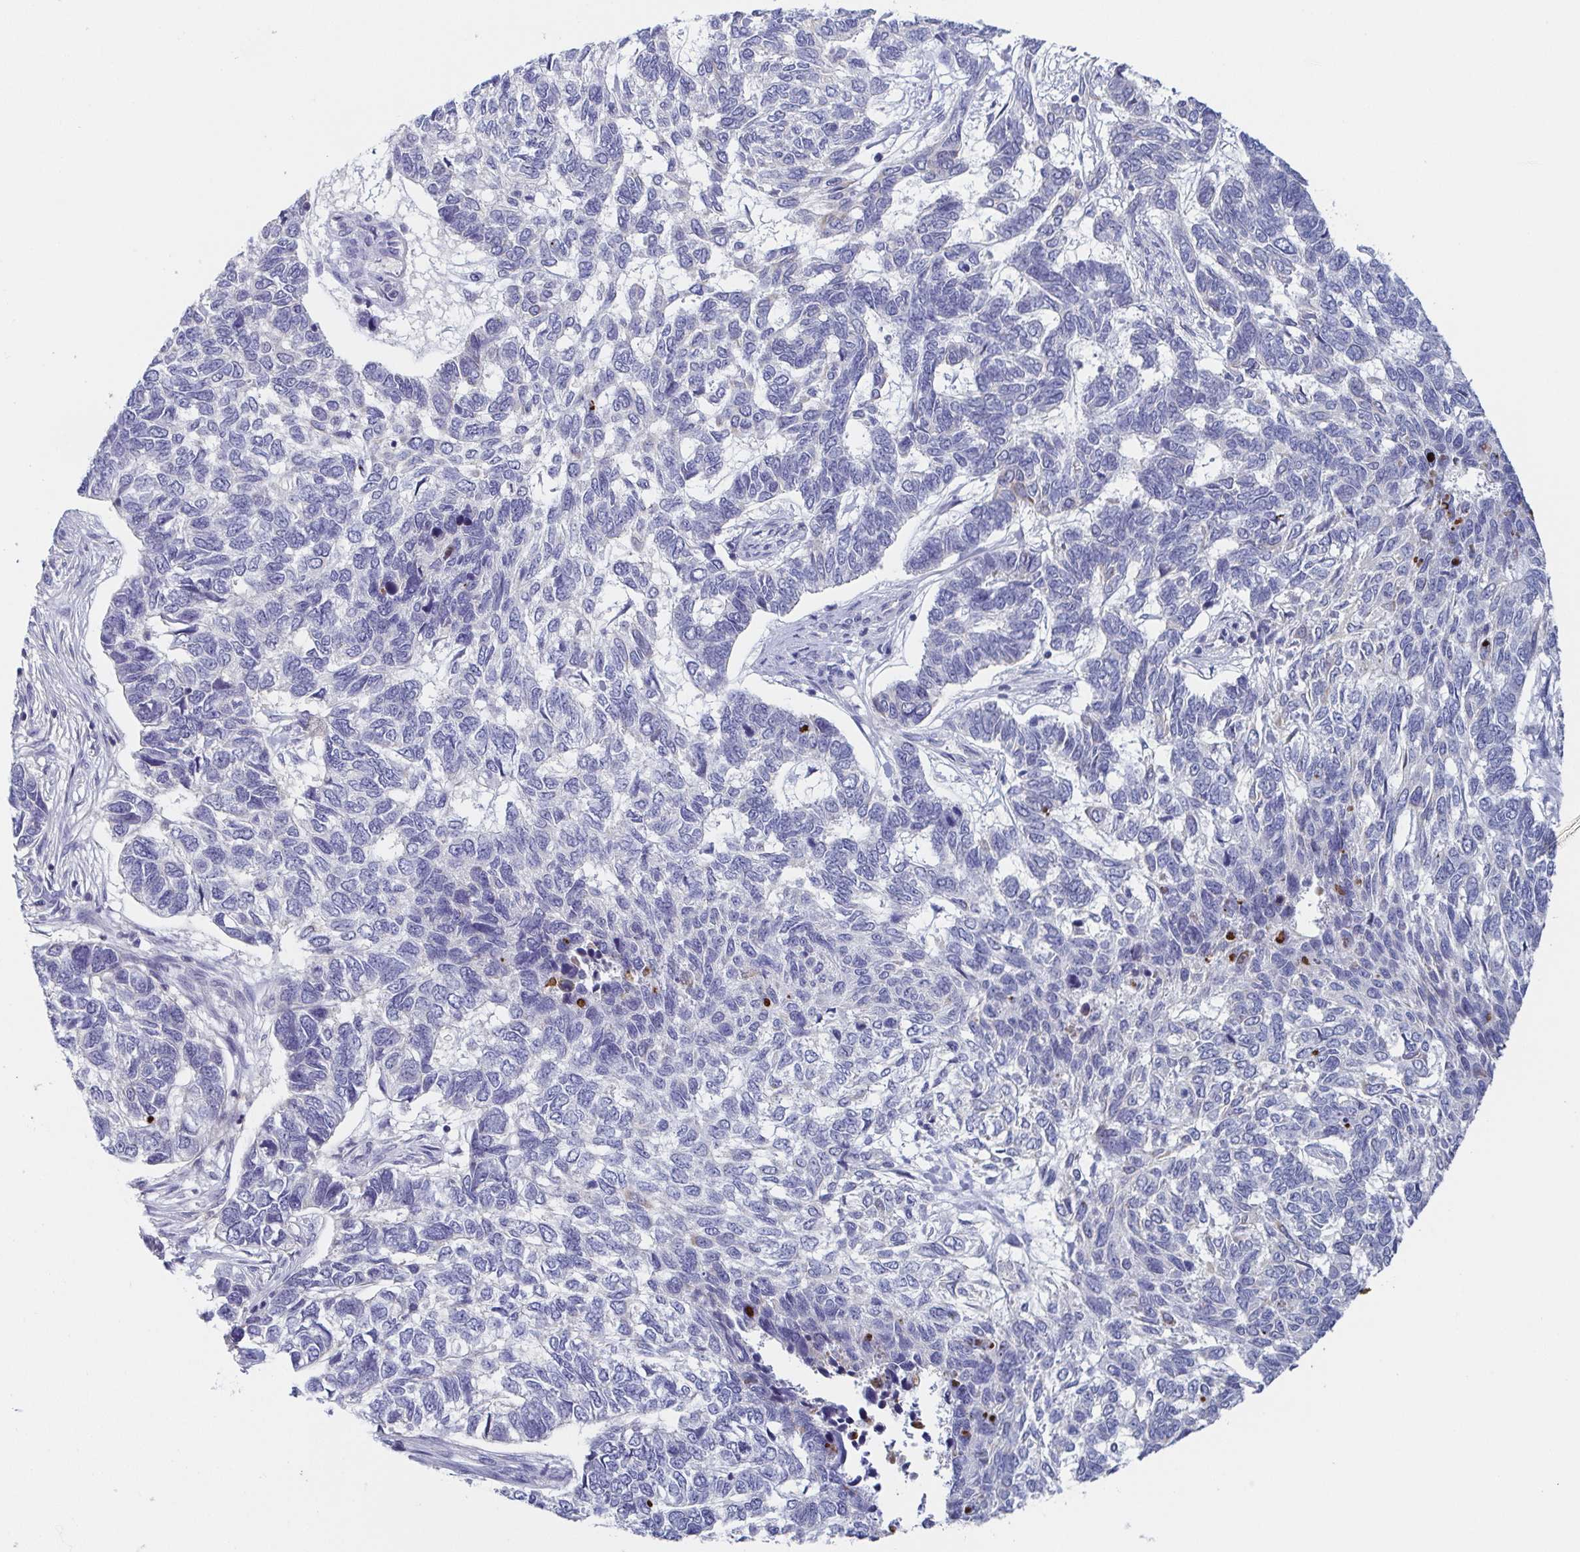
{"staining": {"intensity": "negative", "quantity": "none", "location": "none"}, "tissue": "skin cancer", "cell_type": "Tumor cells", "image_type": "cancer", "snomed": [{"axis": "morphology", "description": "Basal cell carcinoma"}, {"axis": "topography", "description": "Skin"}], "caption": "Tumor cells are negative for protein expression in human skin basal cell carcinoma.", "gene": "RHOV", "patient": {"sex": "female", "age": 65}}